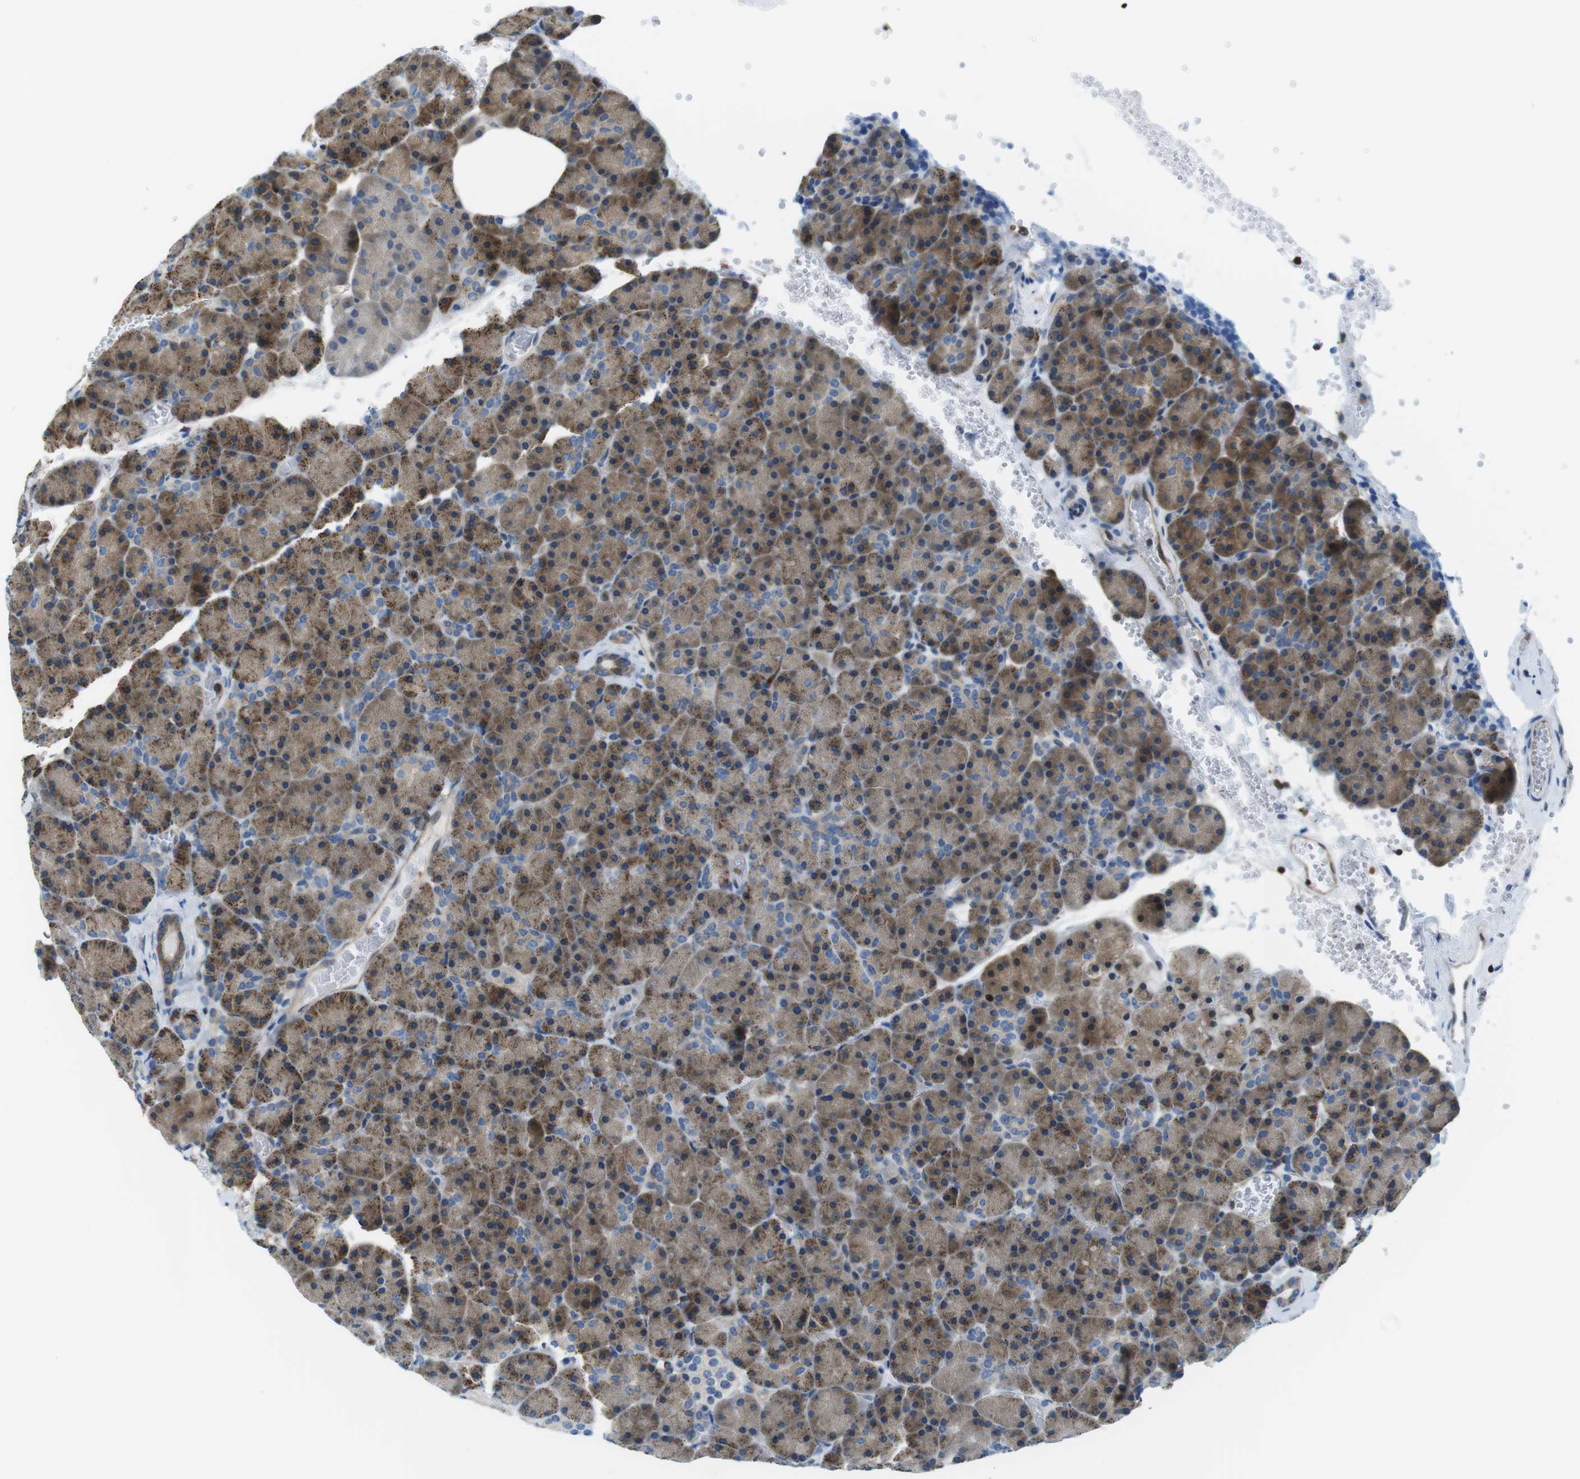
{"staining": {"intensity": "moderate", "quantity": ">75%", "location": "cytoplasmic/membranous"}, "tissue": "pancreas", "cell_type": "Exocrine glandular cells", "image_type": "normal", "snomed": [{"axis": "morphology", "description": "Normal tissue, NOS"}, {"axis": "topography", "description": "Pancreas"}], "caption": "A micrograph showing moderate cytoplasmic/membranous expression in approximately >75% of exocrine glandular cells in unremarkable pancreas, as visualized by brown immunohistochemical staining.", "gene": "TES", "patient": {"sex": "female", "age": 35}}